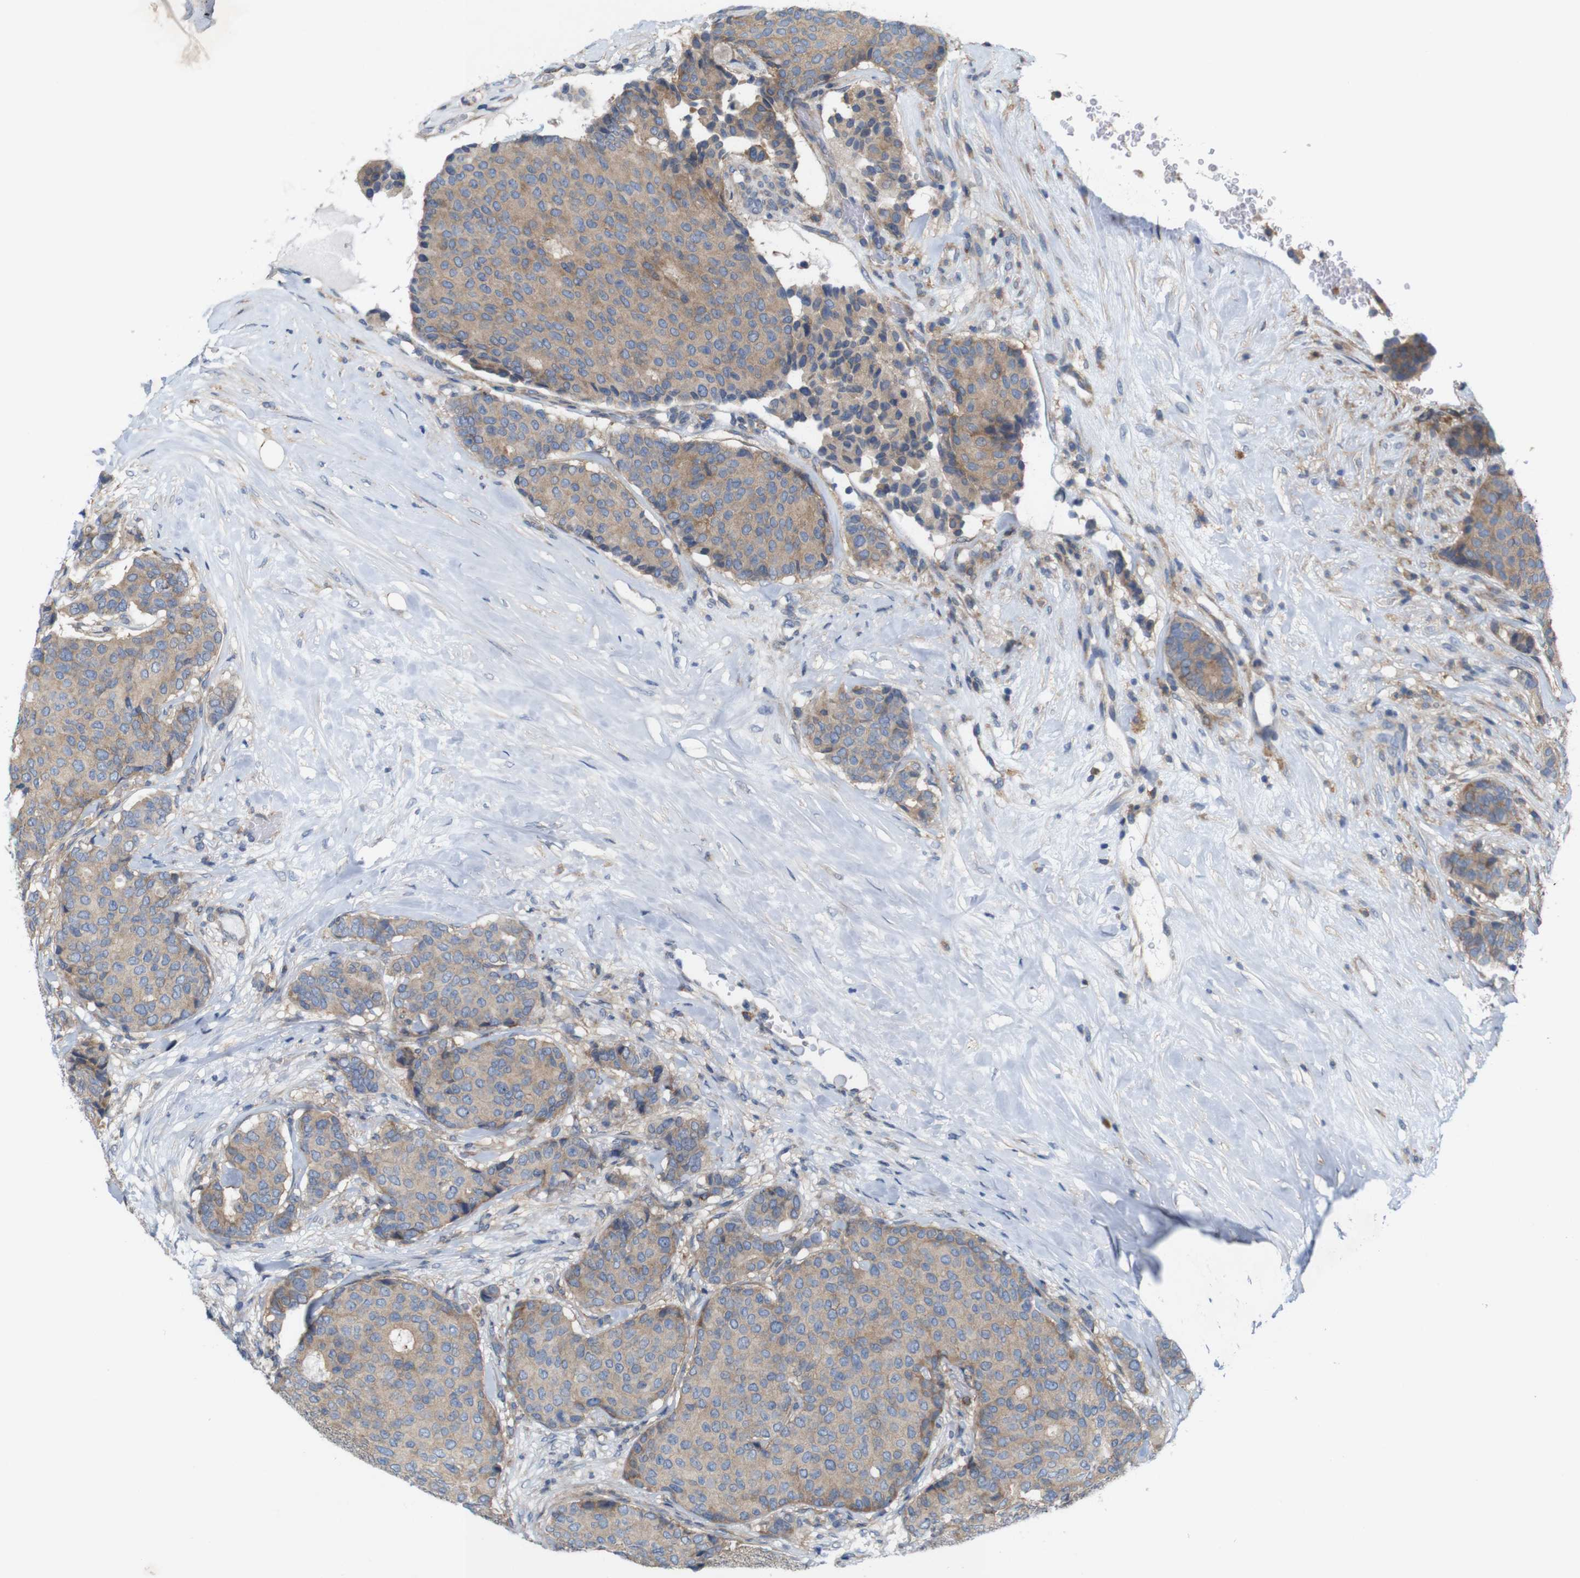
{"staining": {"intensity": "weak", "quantity": ">75%", "location": "cytoplasmic/membranous"}, "tissue": "breast cancer", "cell_type": "Tumor cells", "image_type": "cancer", "snomed": [{"axis": "morphology", "description": "Duct carcinoma"}, {"axis": "topography", "description": "Breast"}], "caption": "Approximately >75% of tumor cells in human intraductal carcinoma (breast) show weak cytoplasmic/membranous protein positivity as visualized by brown immunohistochemical staining.", "gene": "SIGLEC8", "patient": {"sex": "female", "age": 75}}